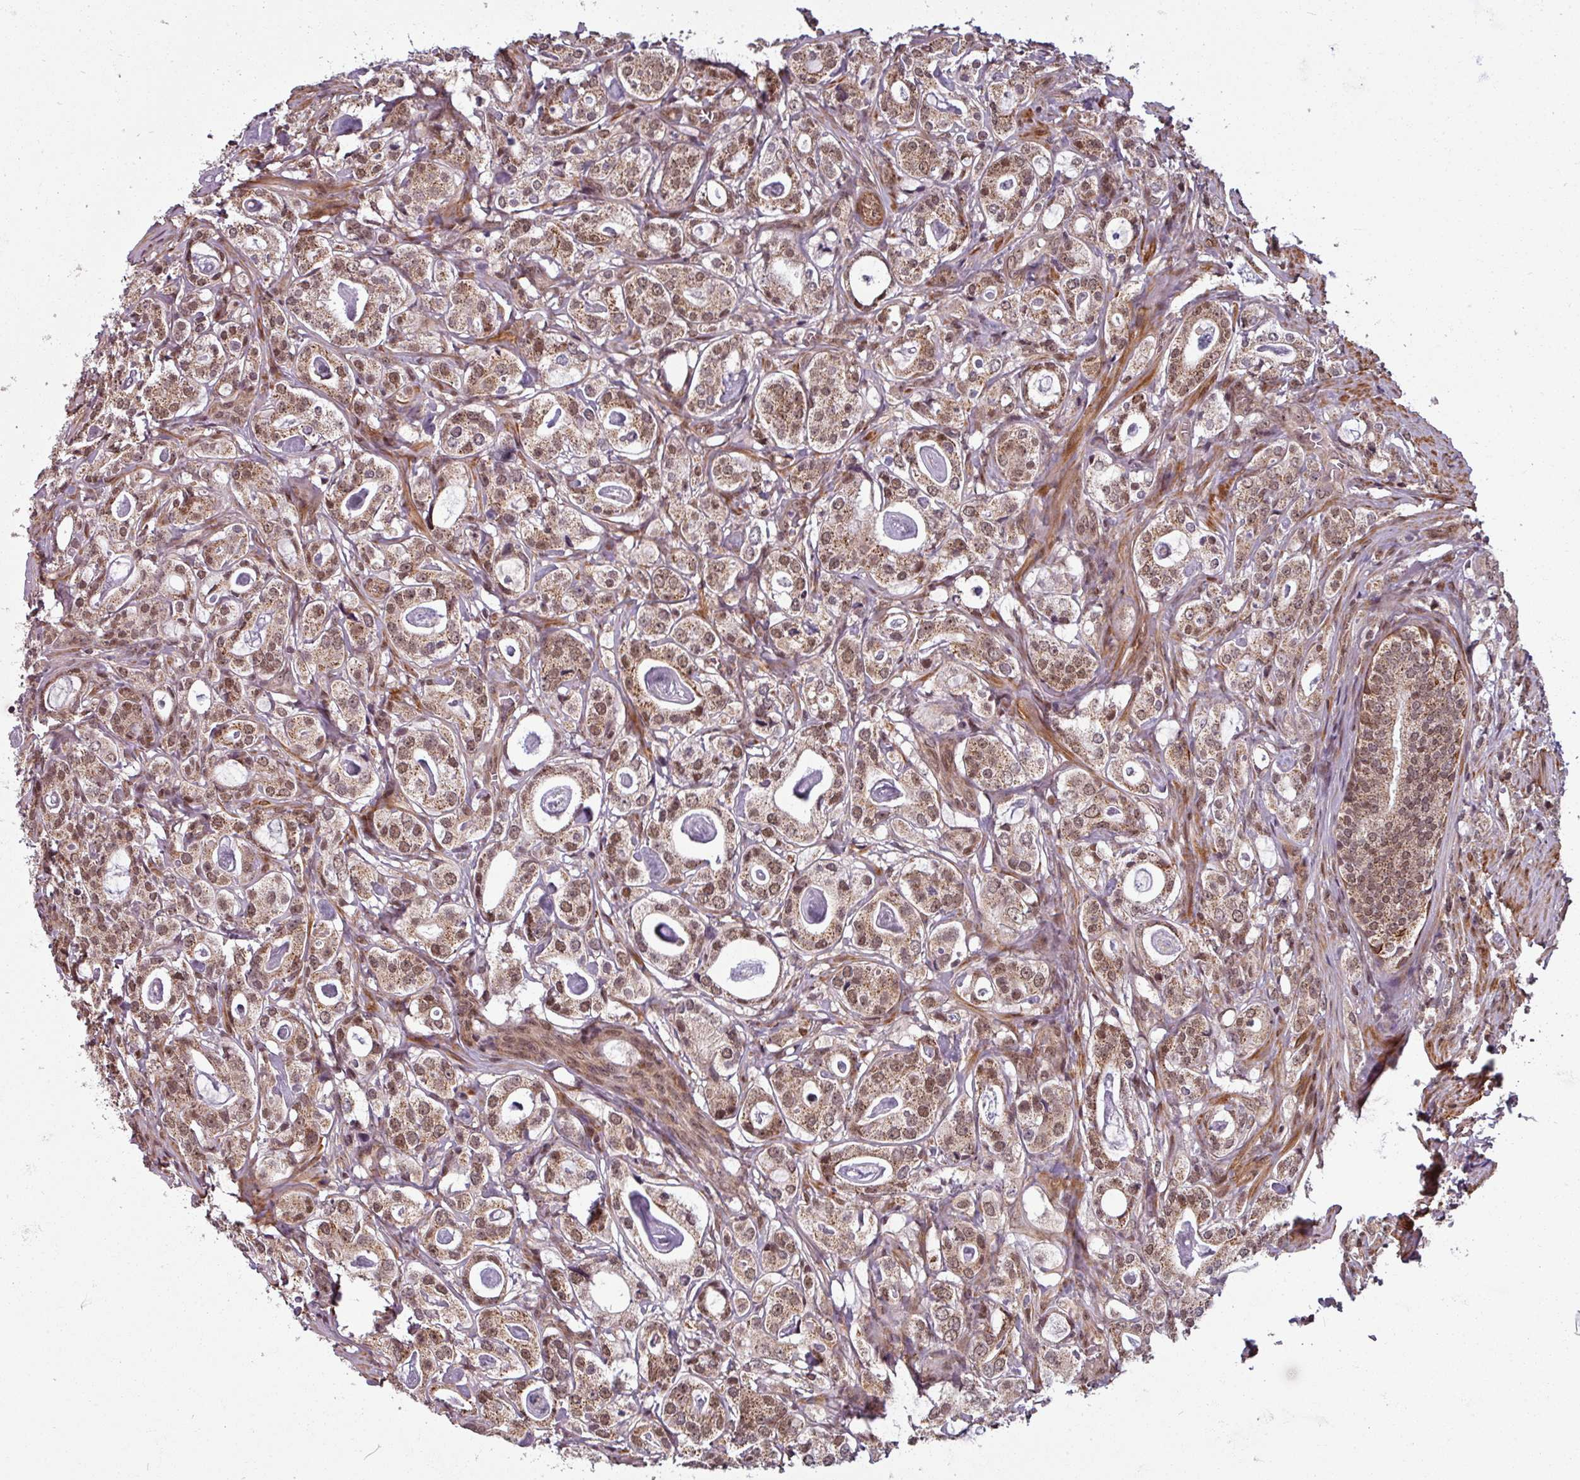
{"staining": {"intensity": "moderate", "quantity": ">75%", "location": "nuclear"}, "tissue": "prostate cancer", "cell_type": "Tumor cells", "image_type": "cancer", "snomed": [{"axis": "morphology", "description": "Adenocarcinoma, High grade"}, {"axis": "topography", "description": "Prostate"}], "caption": "DAB (3,3'-diaminobenzidine) immunohistochemical staining of prostate adenocarcinoma (high-grade) exhibits moderate nuclear protein expression in approximately >75% of tumor cells.", "gene": "SWI5", "patient": {"sex": "male", "age": 63}}